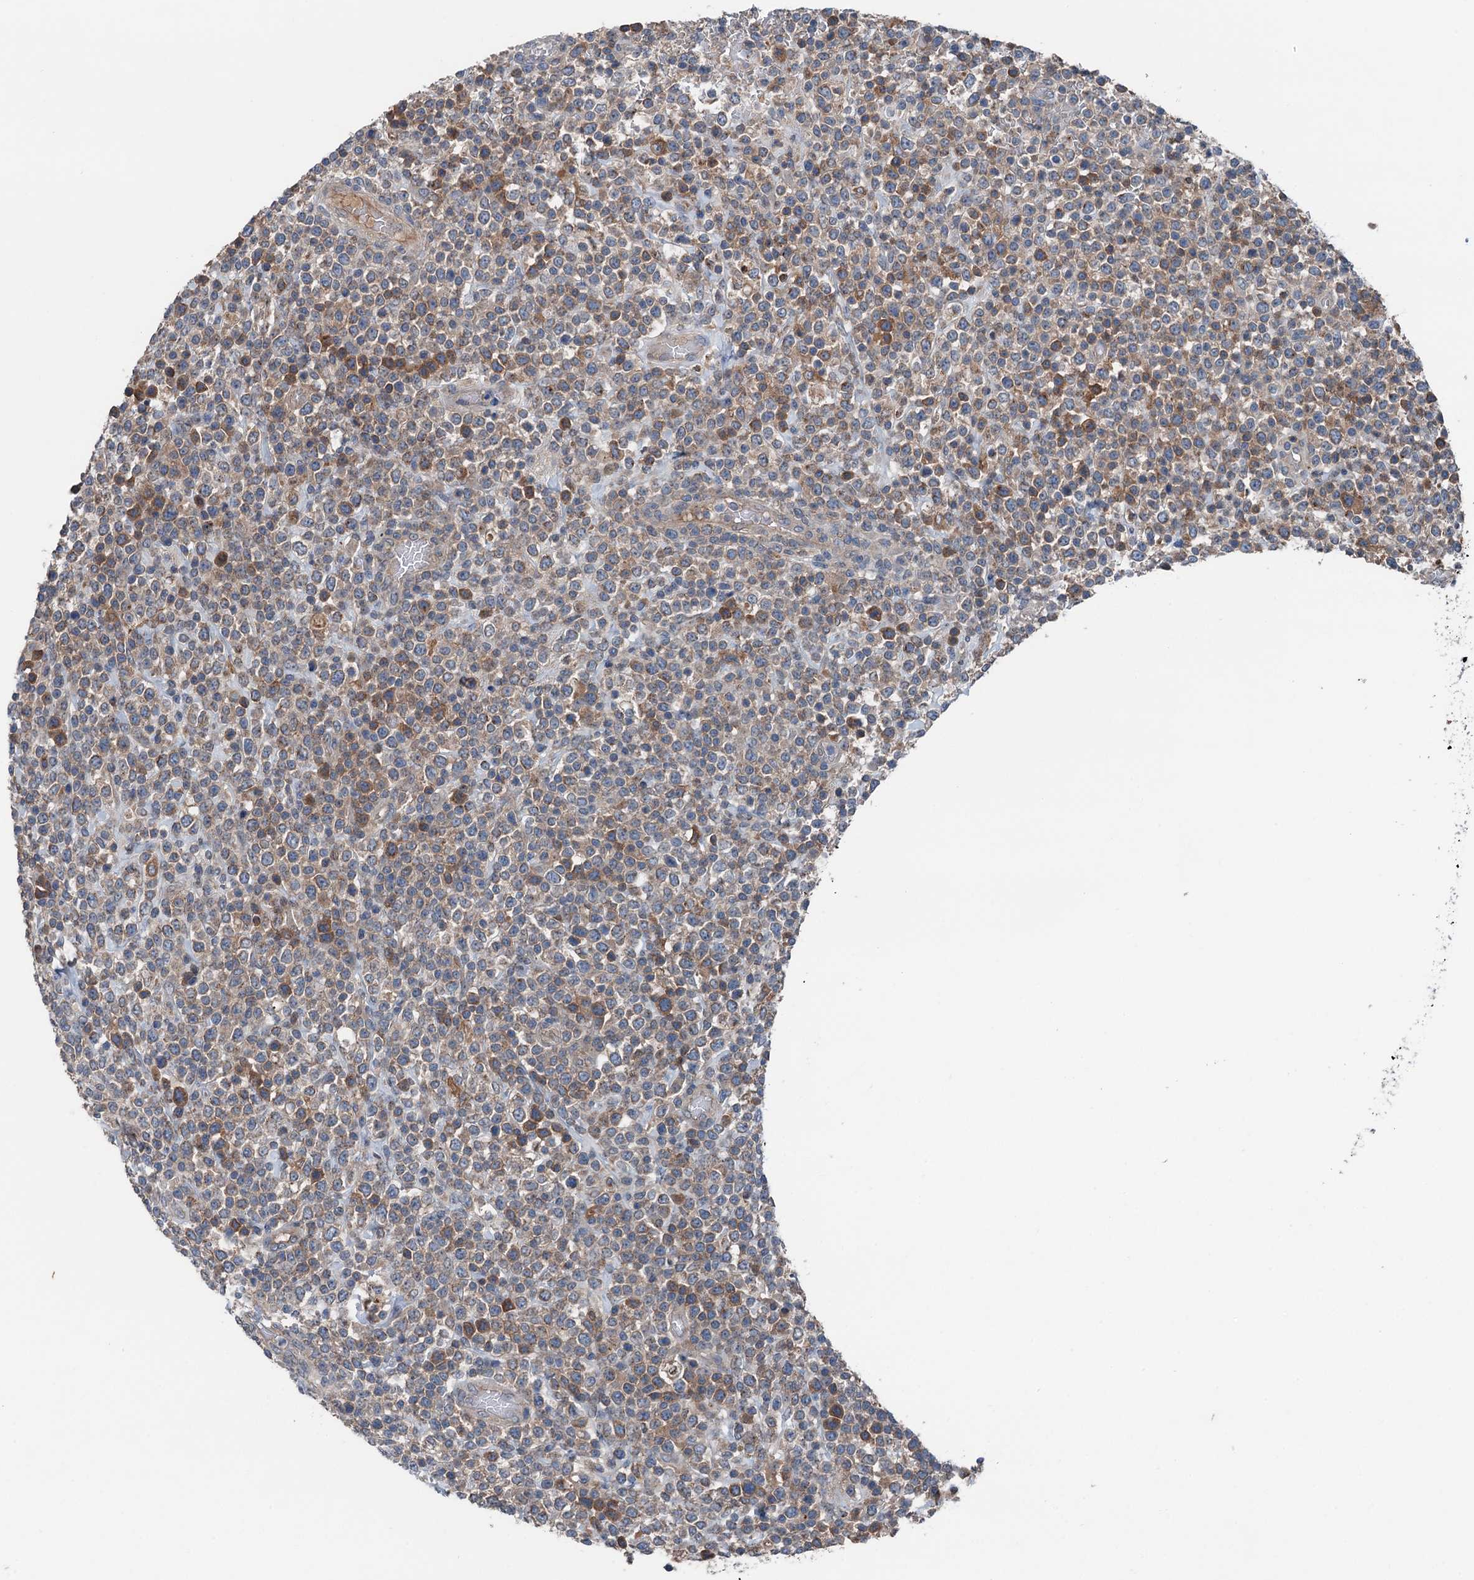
{"staining": {"intensity": "moderate", "quantity": "25%-75%", "location": "cytoplasmic/membranous"}, "tissue": "lymphoma", "cell_type": "Tumor cells", "image_type": "cancer", "snomed": [{"axis": "morphology", "description": "Malignant lymphoma, non-Hodgkin's type, High grade"}, {"axis": "topography", "description": "Colon"}], "caption": "Immunohistochemical staining of human high-grade malignant lymphoma, non-Hodgkin's type shows medium levels of moderate cytoplasmic/membranous protein staining in approximately 25%-75% of tumor cells.", "gene": "SLC2A10", "patient": {"sex": "female", "age": 53}}